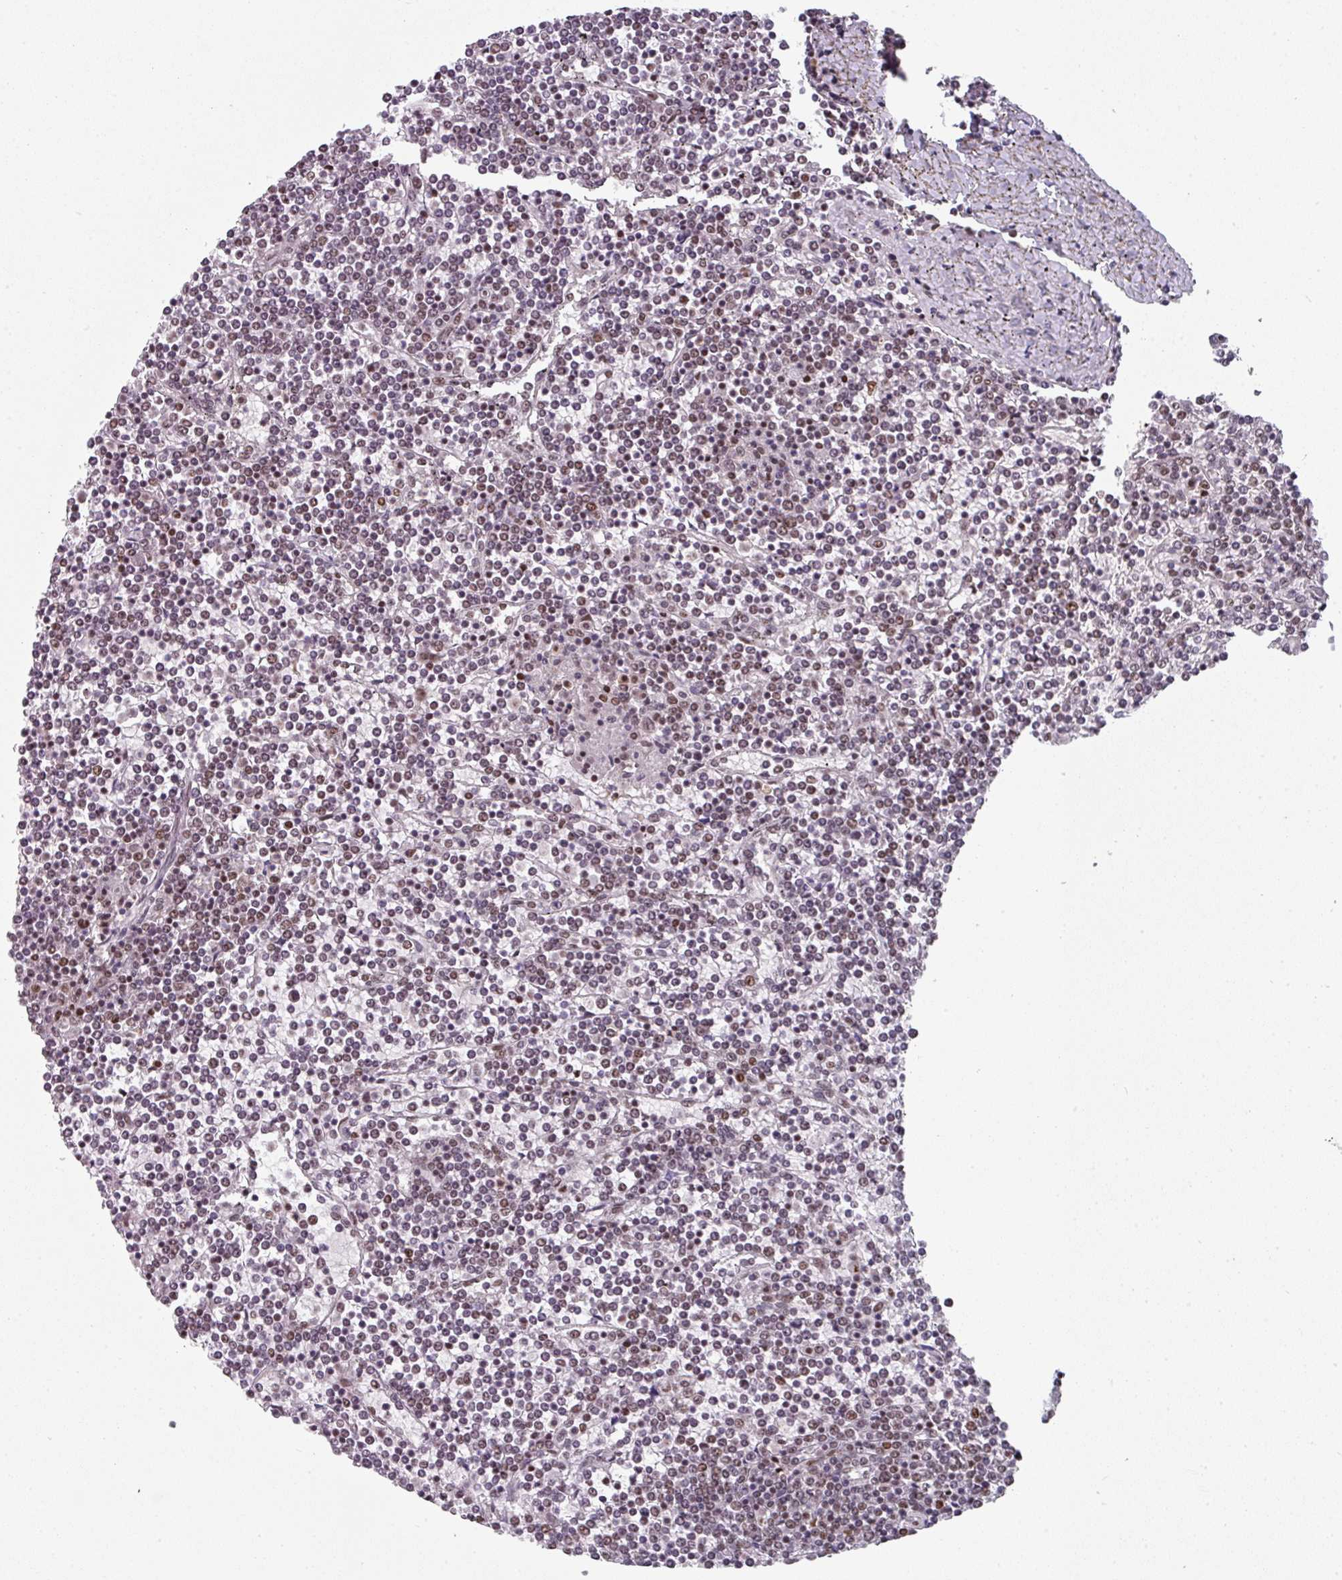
{"staining": {"intensity": "moderate", "quantity": "25%-75%", "location": "nuclear"}, "tissue": "lymphoma", "cell_type": "Tumor cells", "image_type": "cancer", "snomed": [{"axis": "morphology", "description": "Malignant lymphoma, non-Hodgkin's type, Low grade"}, {"axis": "topography", "description": "Spleen"}], "caption": "Lymphoma tissue shows moderate nuclear staining in about 25%-75% of tumor cells", "gene": "RAD50", "patient": {"sex": "female", "age": 19}}